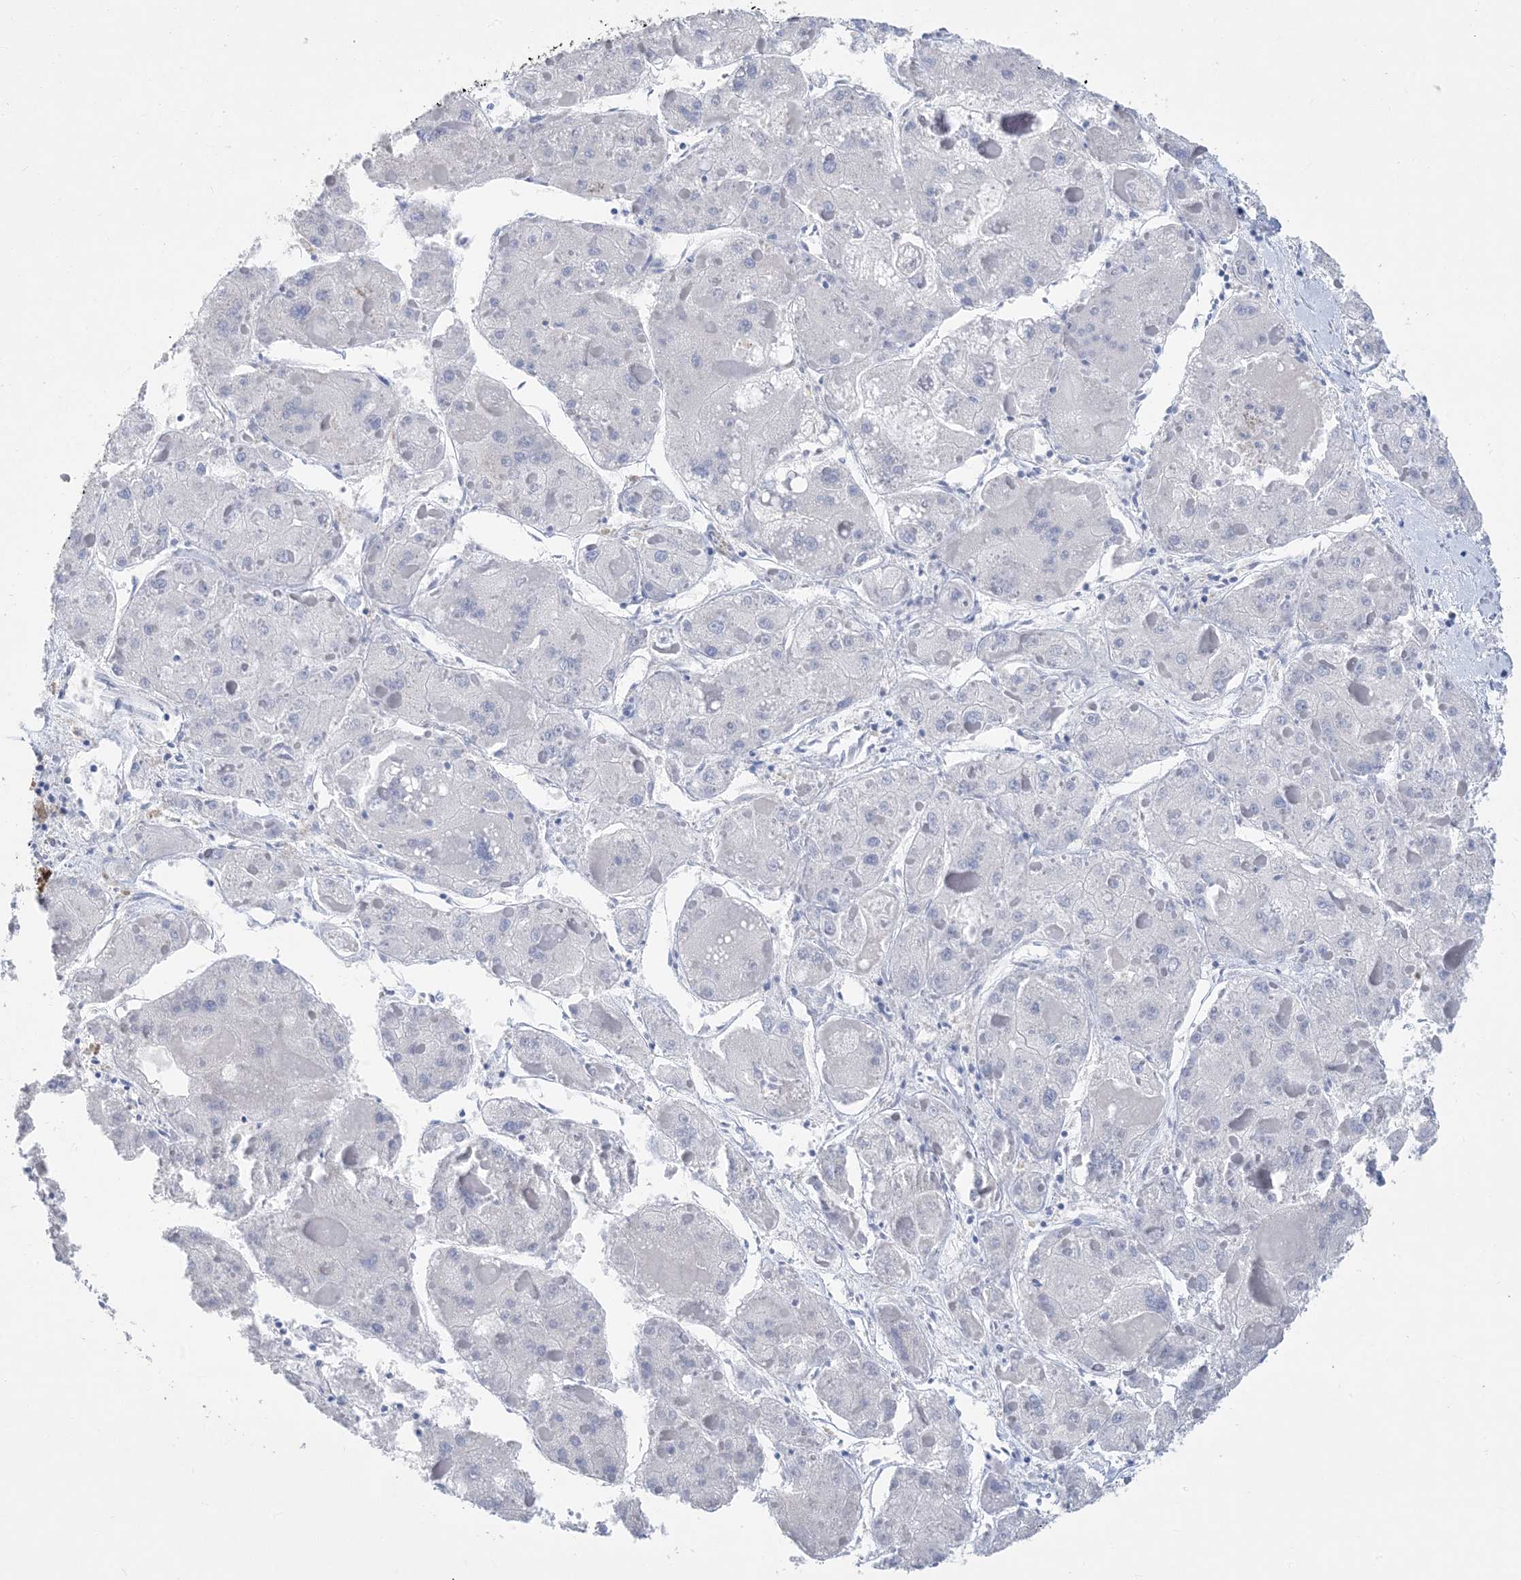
{"staining": {"intensity": "negative", "quantity": "none", "location": "none"}, "tissue": "liver cancer", "cell_type": "Tumor cells", "image_type": "cancer", "snomed": [{"axis": "morphology", "description": "Carcinoma, Hepatocellular, NOS"}, {"axis": "topography", "description": "Liver"}], "caption": "The immunohistochemistry image has no significant staining in tumor cells of liver hepatocellular carcinoma tissue.", "gene": "SH3YL1", "patient": {"sex": "female", "age": 73}}